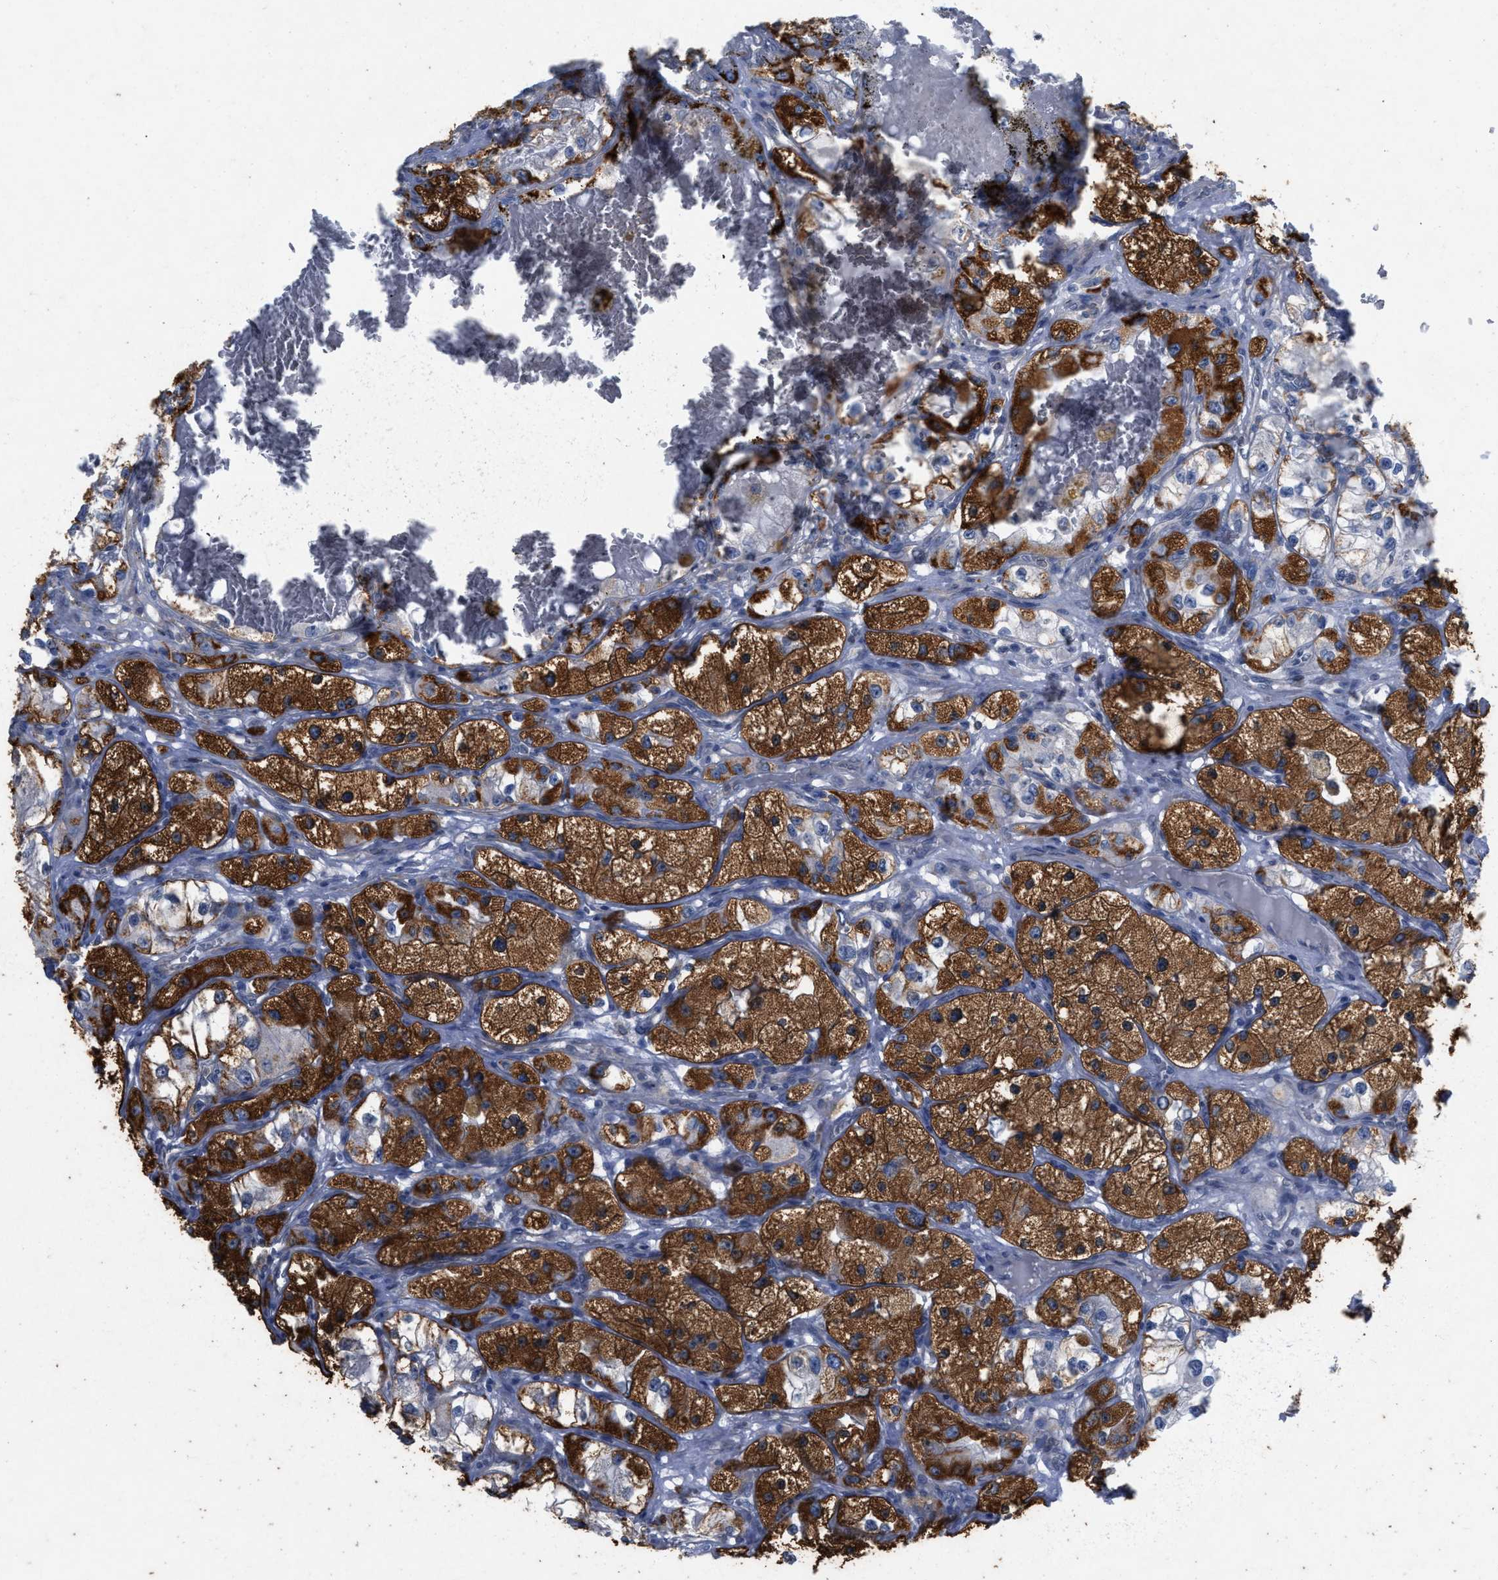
{"staining": {"intensity": "strong", "quantity": ">75%", "location": "cytoplasmic/membranous"}, "tissue": "renal cancer", "cell_type": "Tumor cells", "image_type": "cancer", "snomed": [{"axis": "morphology", "description": "Adenocarcinoma, NOS"}, {"axis": "topography", "description": "Kidney"}], "caption": "Protein staining displays strong cytoplasmic/membranous positivity in about >75% of tumor cells in renal cancer.", "gene": "TMEM131", "patient": {"sex": "female", "age": 57}}